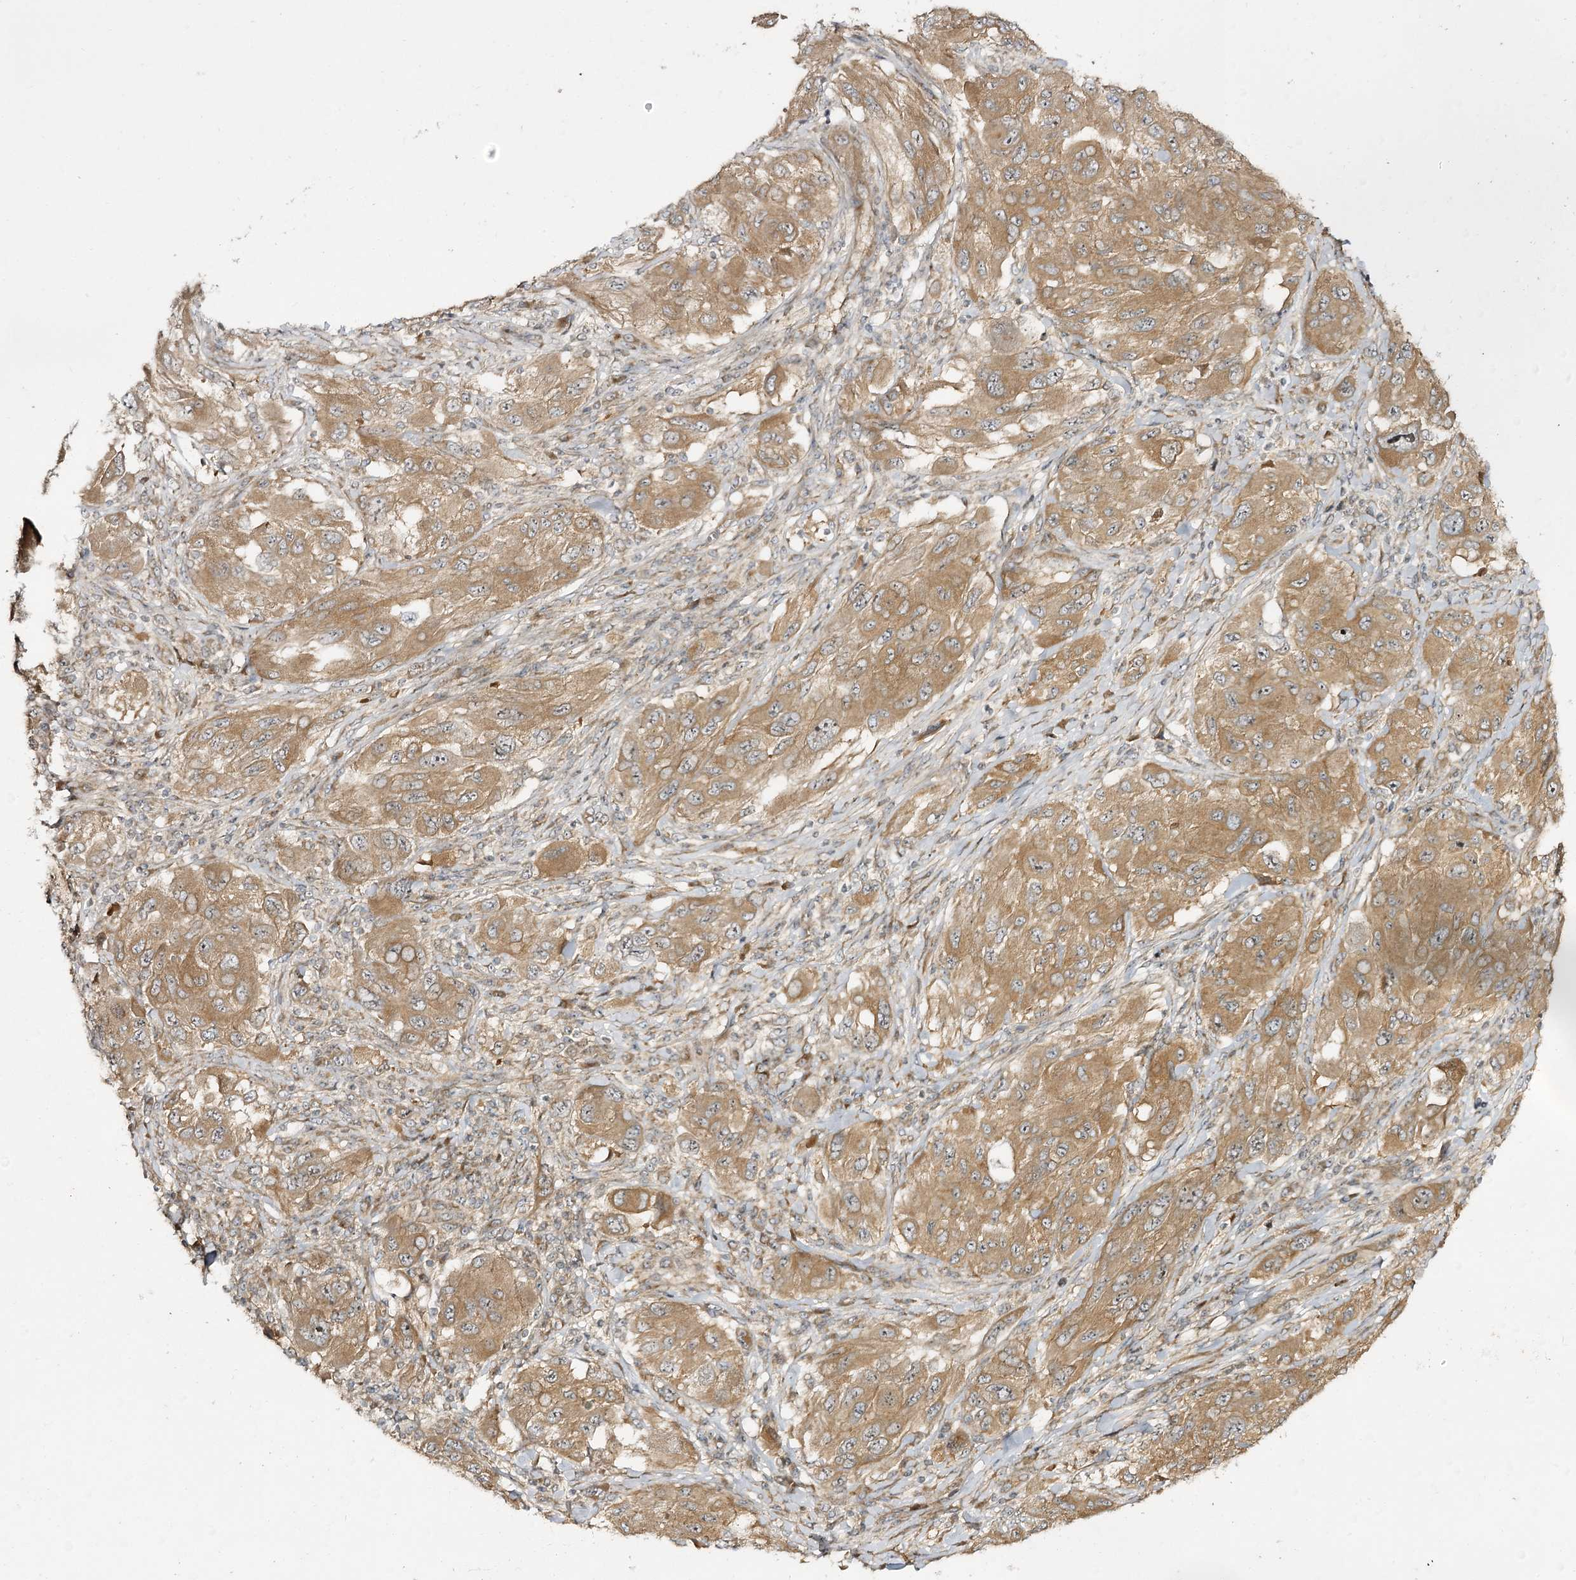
{"staining": {"intensity": "moderate", "quantity": ">75%", "location": "cytoplasmic/membranous"}, "tissue": "melanoma", "cell_type": "Tumor cells", "image_type": "cancer", "snomed": [{"axis": "morphology", "description": "Malignant melanoma, NOS"}, {"axis": "topography", "description": "Skin"}], "caption": "Malignant melanoma stained with immunohistochemistry reveals moderate cytoplasmic/membranous positivity in about >75% of tumor cells. The staining was performed using DAB (3,3'-diaminobenzidine) to visualize the protein expression in brown, while the nuclei were stained in blue with hematoxylin (Magnification: 20x).", "gene": "C11orf80", "patient": {"sex": "female", "age": 91}}